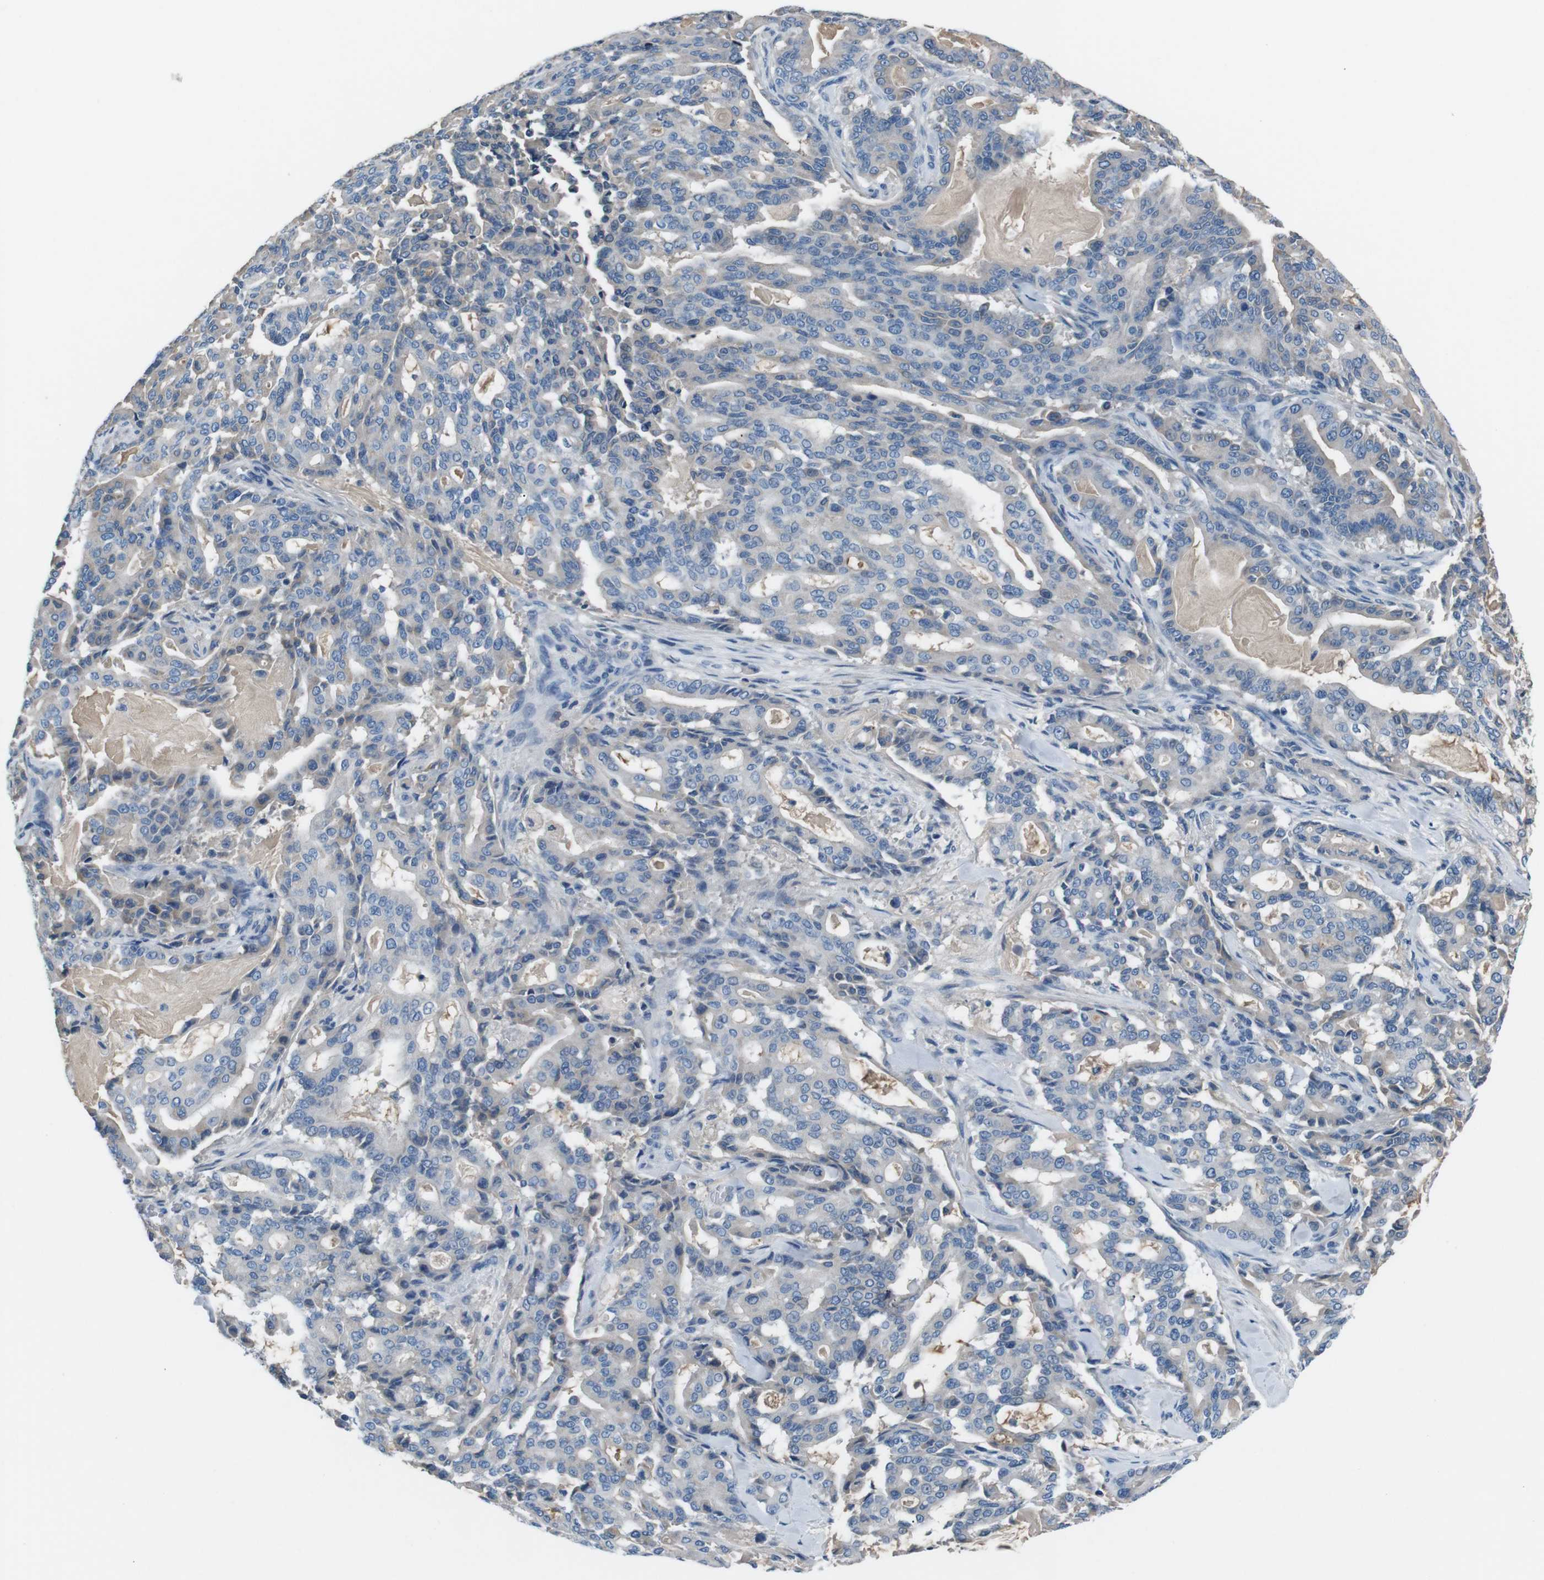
{"staining": {"intensity": "weak", "quantity": "<25%", "location": "cytoplasmic/membranous"}, "tissue": "pancreatic cancer", "cell_type": "Tumor cells", "image_type": "cancer", "snomed": [{"axis": "morphology", "description": "Adenocarcinoma, NOS"}, {"axis": "topography", "description": "Pancreas"}], "caption": "Pancreatic cancer was stained to show a protein in brown. There is no significant expression in tumor cells.", "gene": "LEP", "patient": {"sex": "male", "age": 63}}